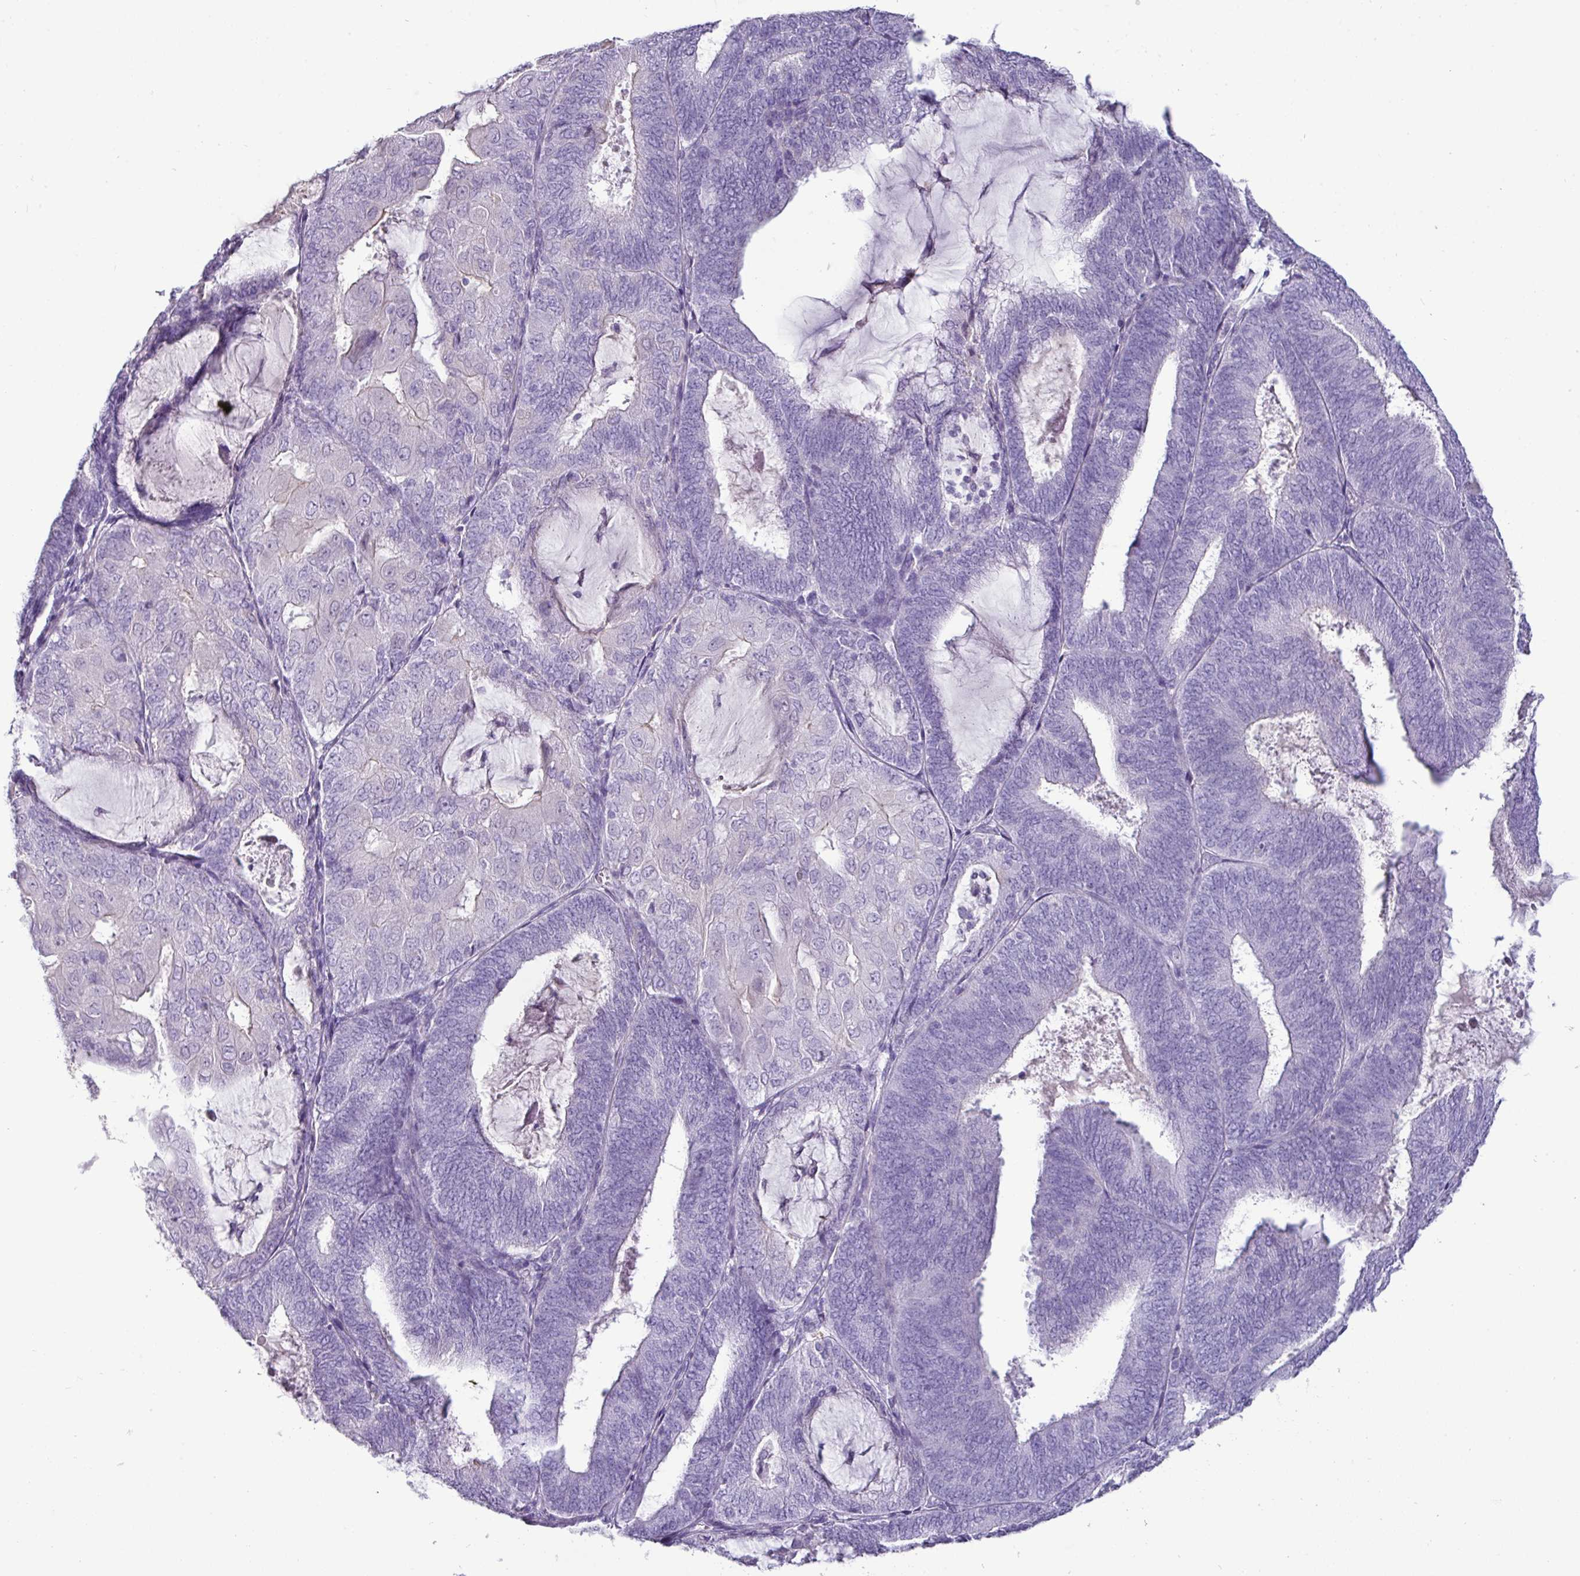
{"staining": {"intensity": "negative", "quantity": "none", "location": "none"}, "tissue": "endometrial cancer", "cell_type": "Tumor cells", "image_type": "cancer", "snomed": [{"axis": "morphology", "description": "Adenocarcinoma, NOS"}, {"axis": "topography", "description": "Endometrium"}], "caption": "Micrograph shows no significant protein positivity in tumor cells of adenocarcinoma (endometrial).", "gene": "GSTA3", "patient": {"sex": "female", "age": 81}}